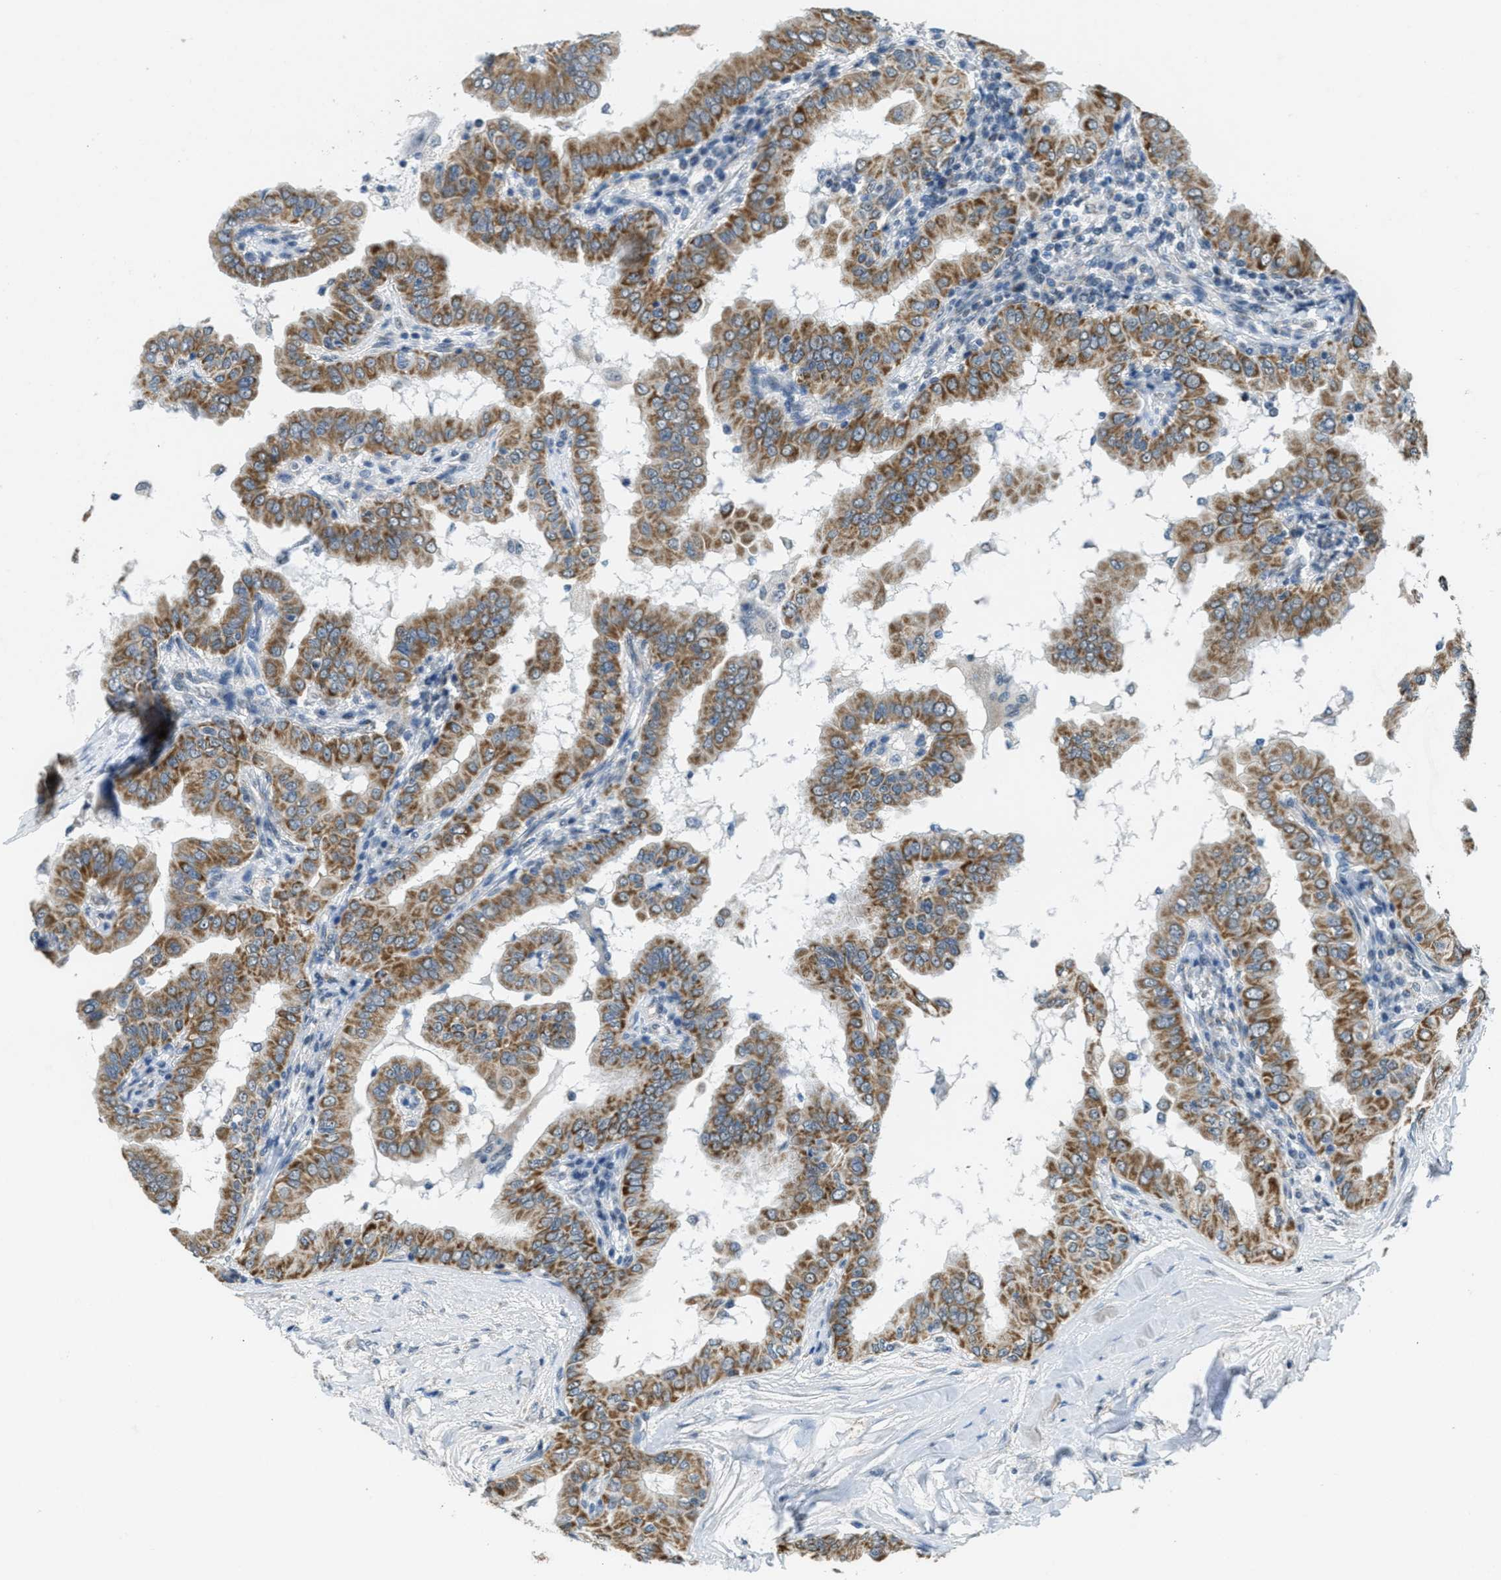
{"staining": {"intensity": "moderate", "quantity": ">75%", "location": "cytoplasmic/membranous"}, "tissue": "thyroid cancer", "cell_type": "Tumor cells", "image_type": "cancer", "snomed": [{"axis": "morphology", "description": "Papillary adenocarcinoma, NOS"}, {"axis": "topography", "description": "Thyroid gland"}], "caption": "Moderate cytoplasmic/membranous positivity is seen in about >75% of tumor cells in thyroid cancer.", "gene": "TOMM70", "patient": {"sex": "male", "age": 33}}